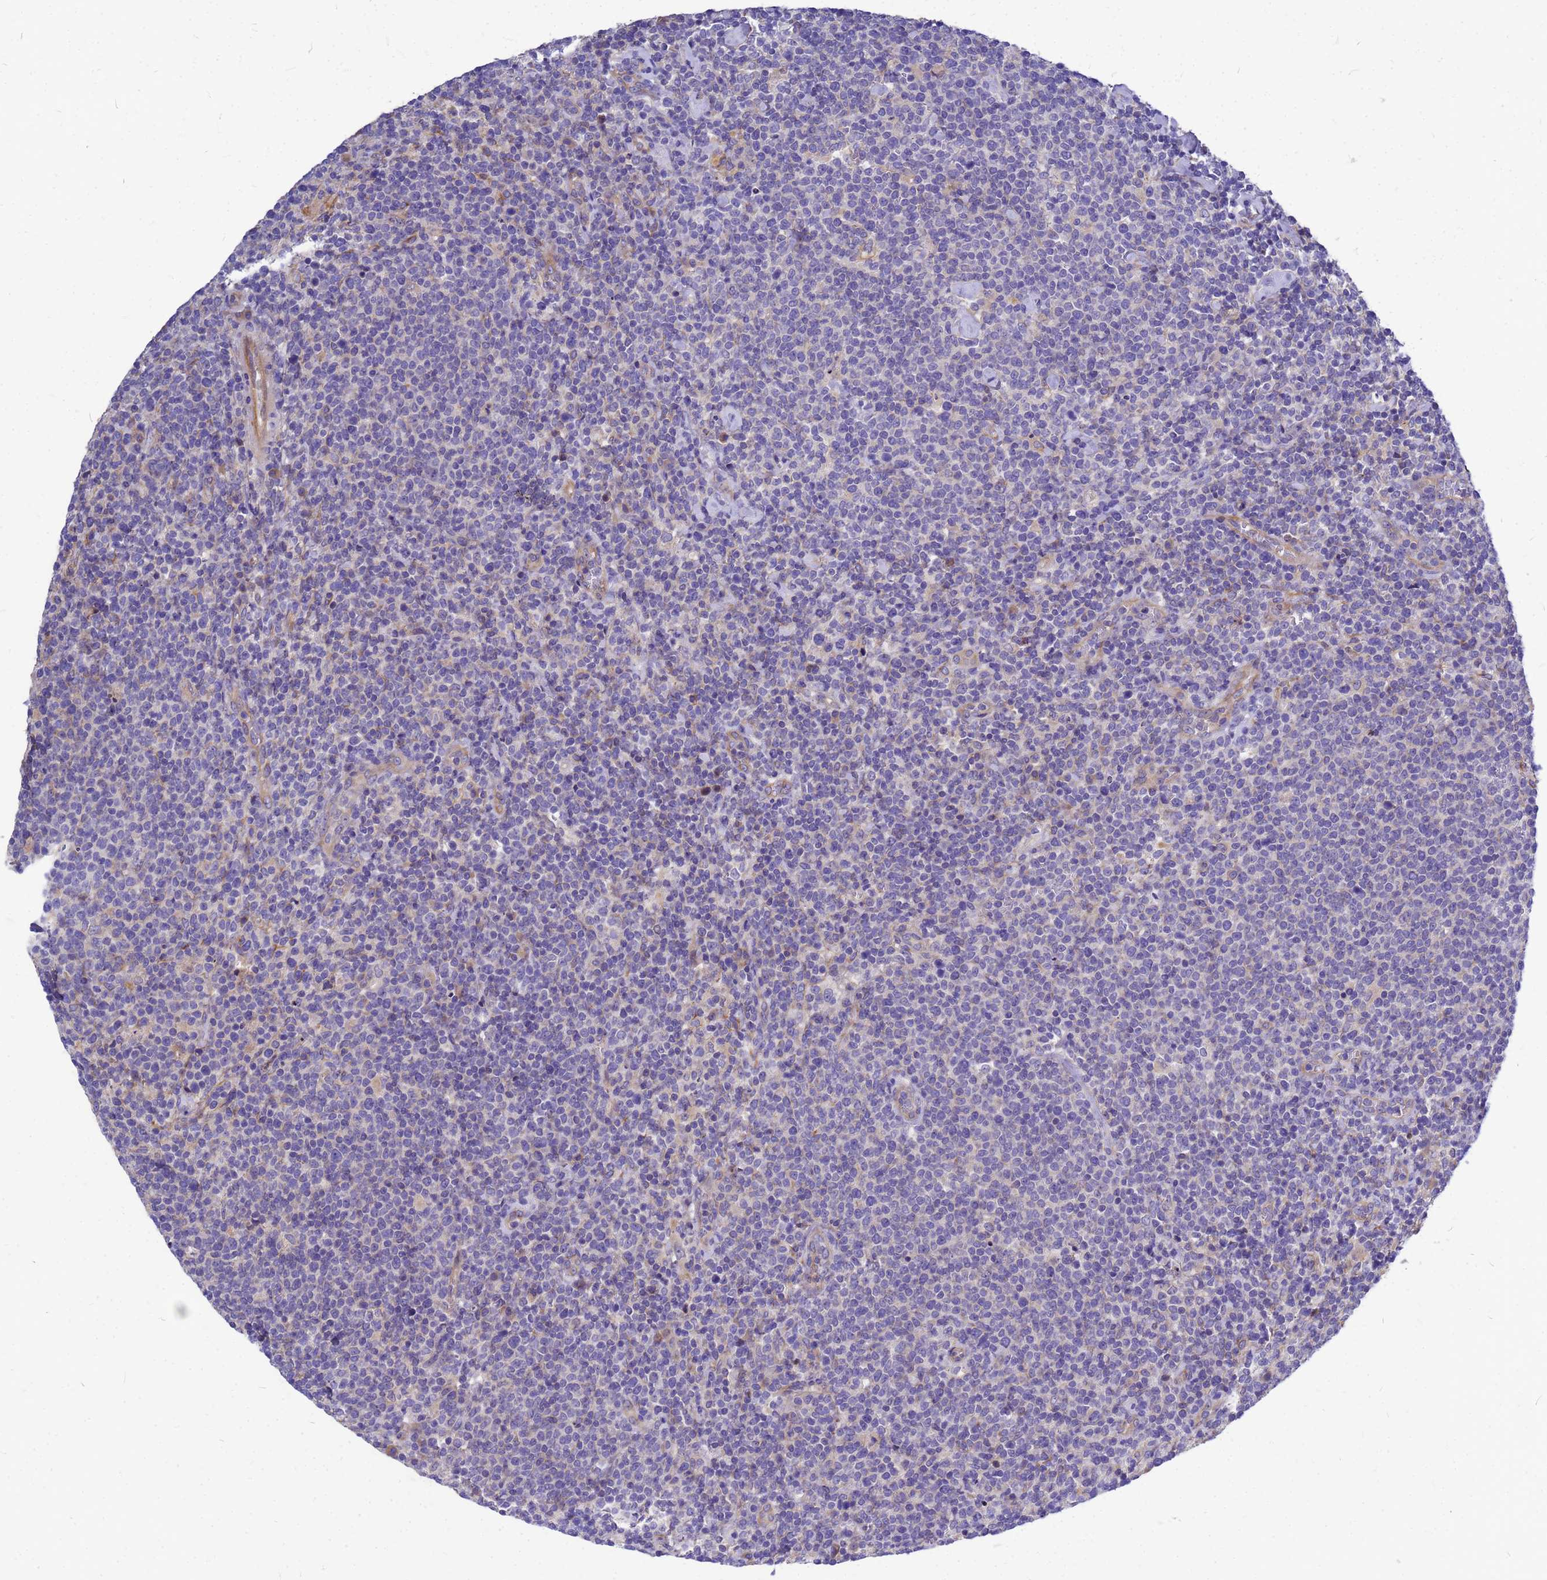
{"staining": {"intensity": "negative", "quantity": "none", "location": "none"}, "tissue": "lymphoma", "cell_type": "Tumor cells", "image_type": "cancer", "snomed": [{"axis": "morphology", "description": "Malignant lymphoma, non-Hodgkin's type, High grade"}, {"axis": "topography", "description": "Lymph node"}], "caption": "Immunohistochemistry of lymphoma exhibits no positivity in tumor cells. (Stains: DAB (3,3'-diaminobenzidine) immunohistochemistry with hematoxylin counter stain, Microscopy: brightfield microscopy at high magnification).", "gene": "FBXW5", "patient": {"sex": "male", "age": 61}}